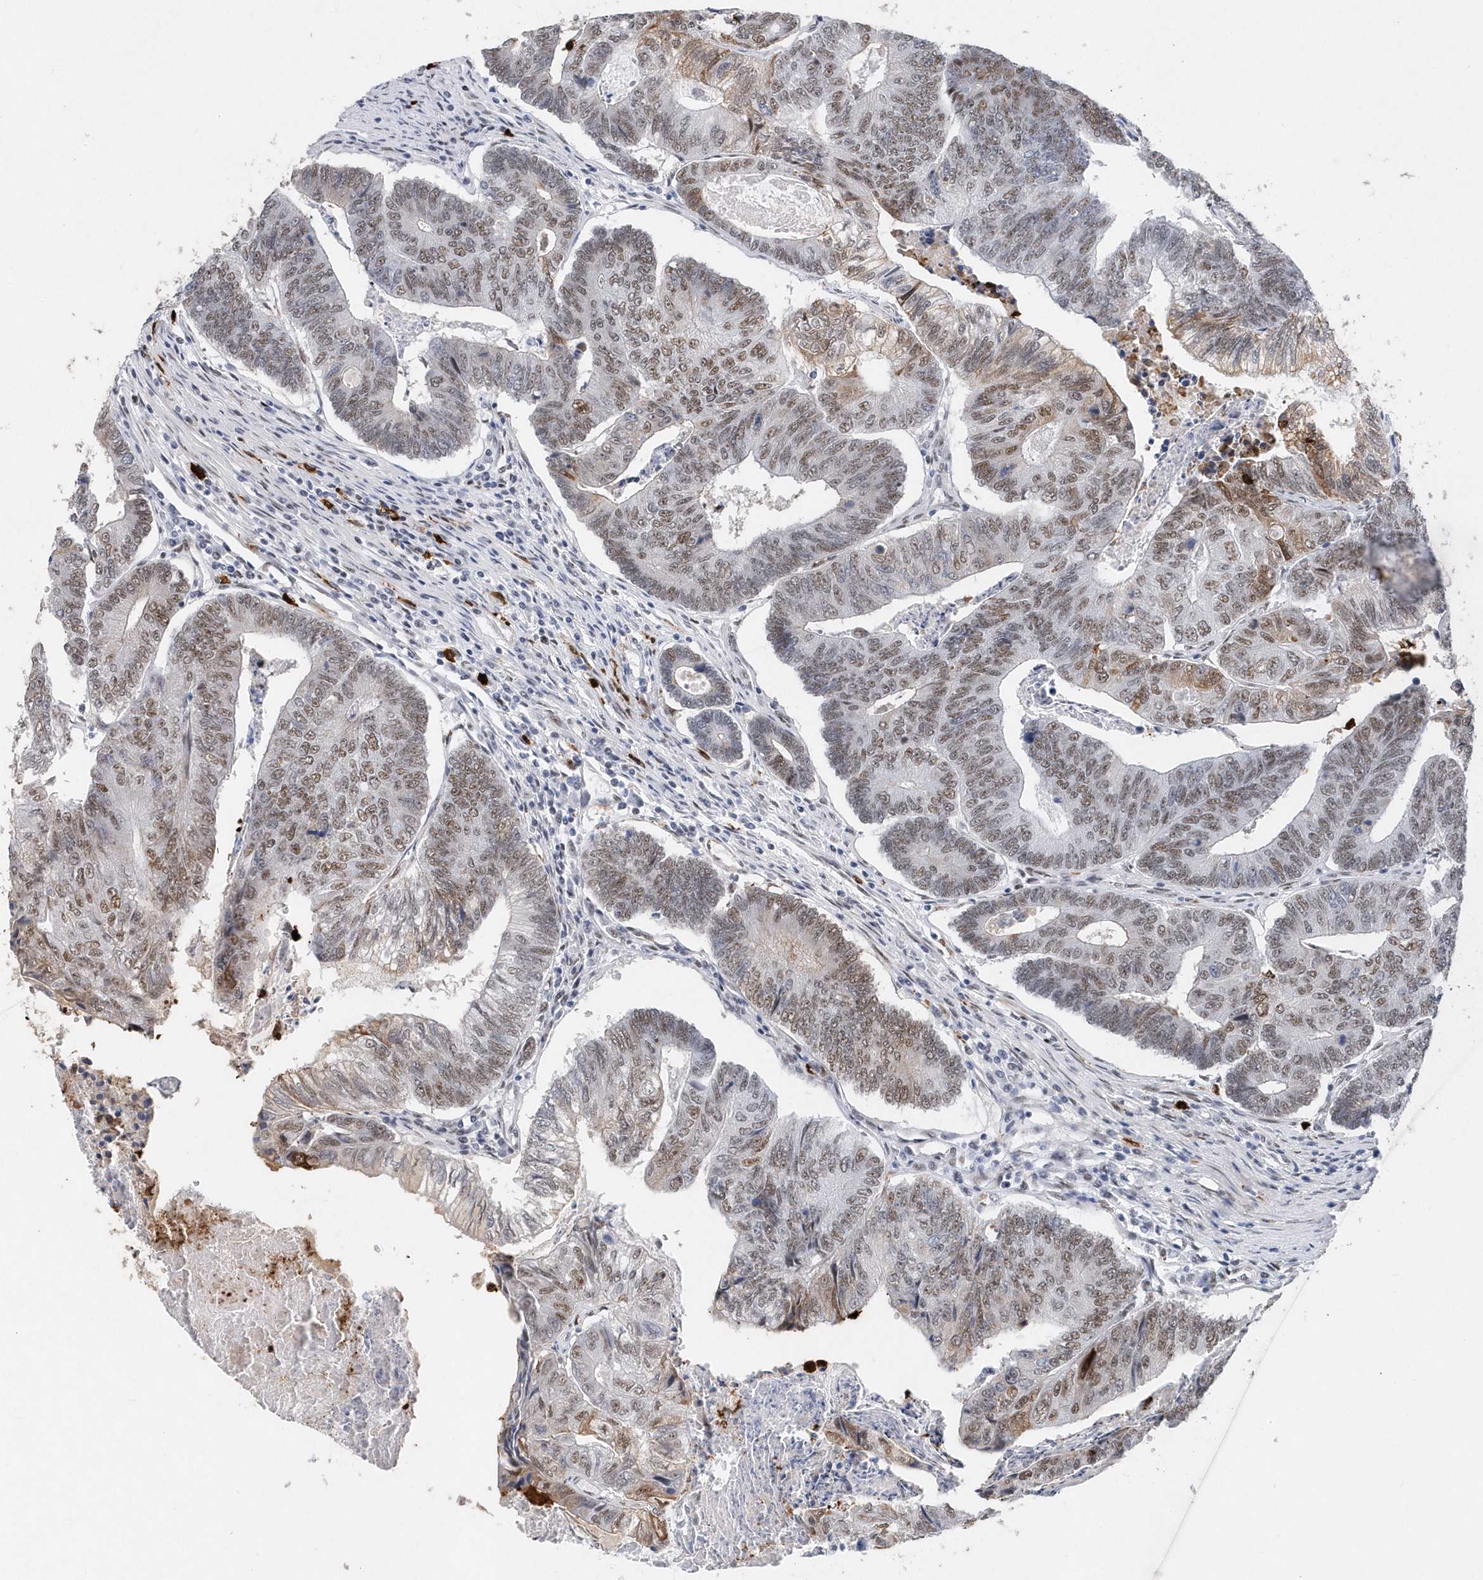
{"staining": {"intensity": "moderate", "quantity": ">75%", "location": "nuclear"}, "tissue": "colorectal cancer", "cell_type": "Tumor cells", "image_type": "cancer", "snomed": [{"axis": "morphology", "description": "Adenocarcinoma, NOS"}, {"axis": "topography", "description": "Colon"}], "caption": "Immunohistochemical staining of human colorectal adenocarcinoma shows medium levels of moderate nuclear protein positivity in about >75% of tumor cells.", "gene": "RPP30", "patient": {"sex": "female", "age": 67}}